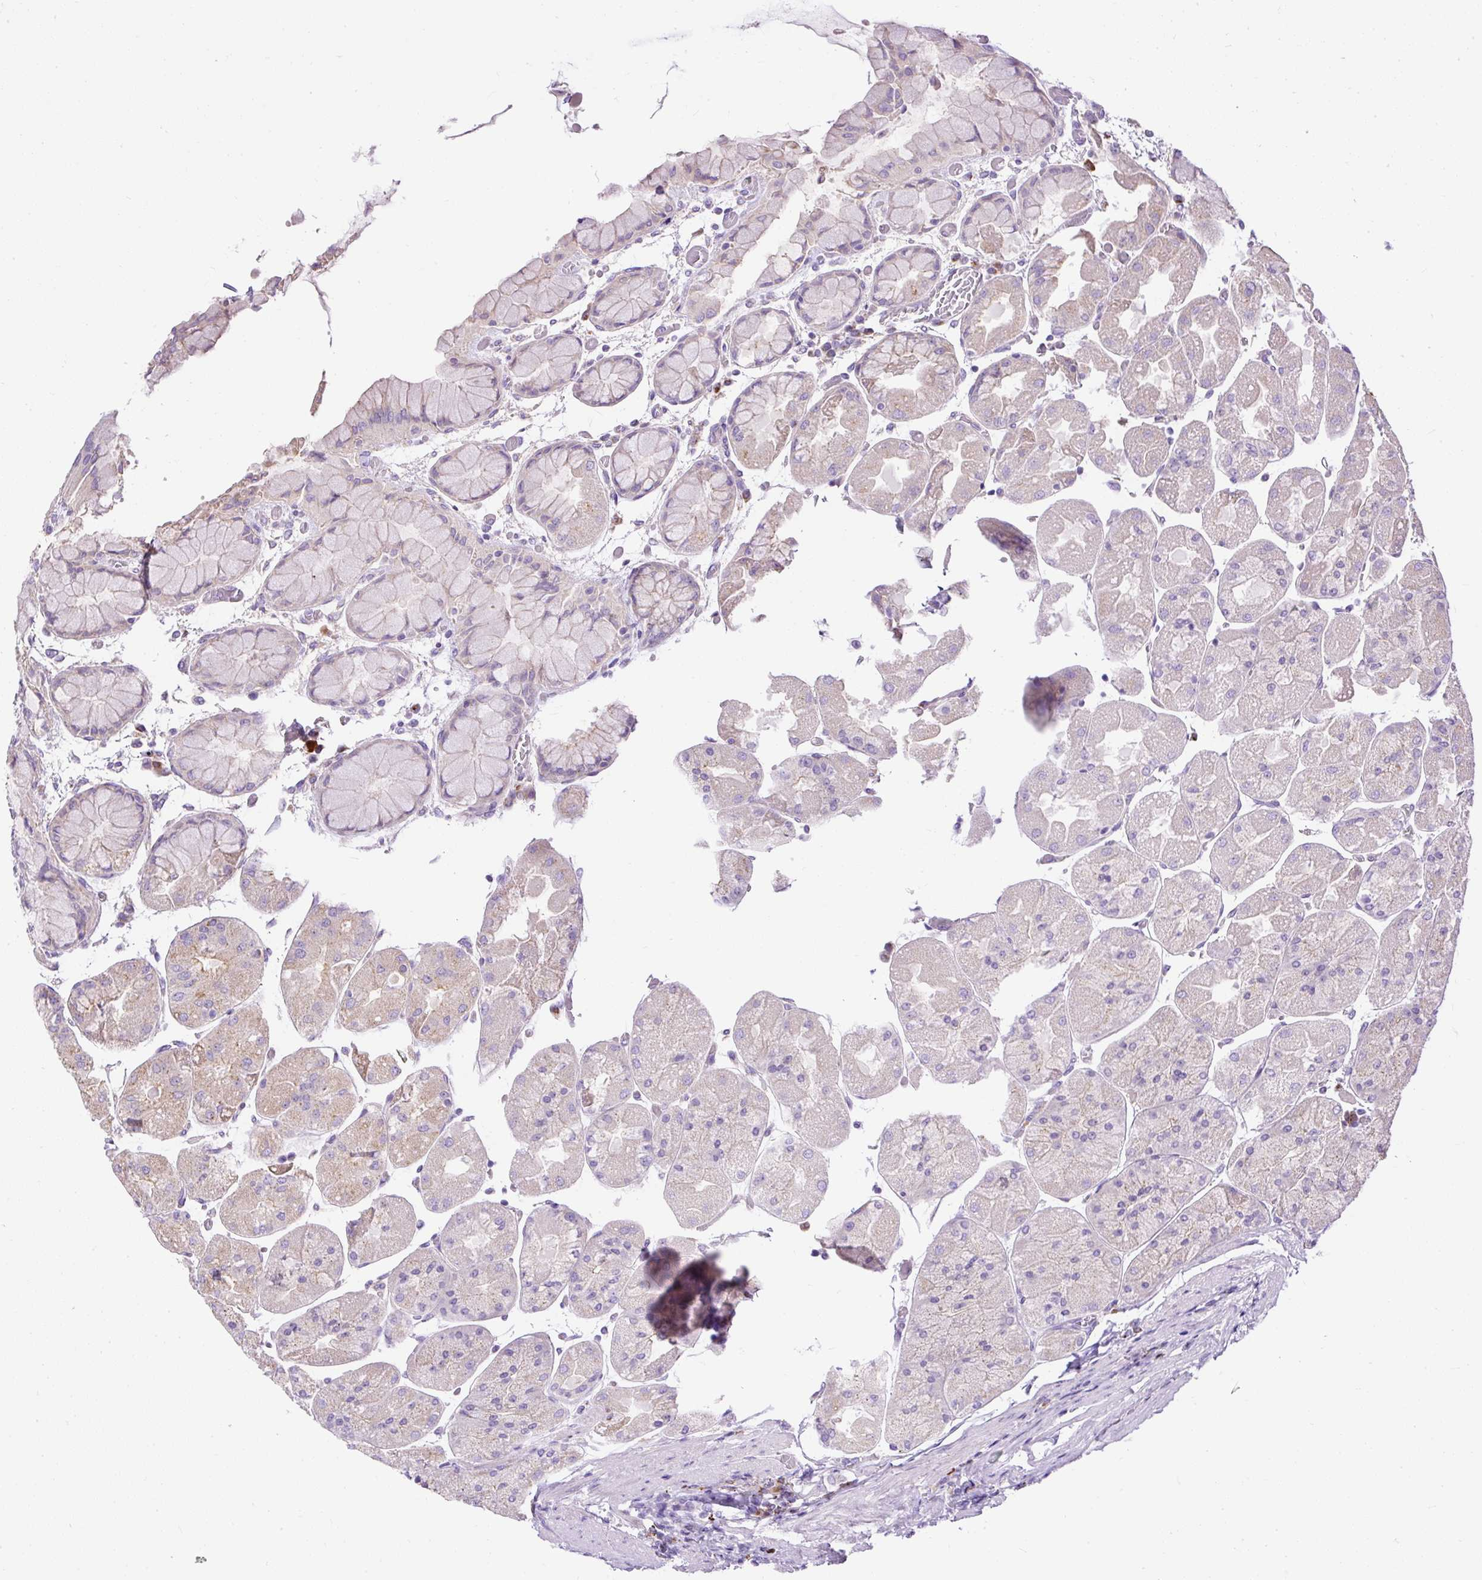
{"staining": {"intensity": "negative", "quantity": "none", "location": "none"}, "tissue": "stomach", "cell_type": "Glandular cells", "image_type": "normal", "snomed": [{"axis": "morphology", "description": "Normal tissue, NOS"}, {"axis": "topography", "description": "Stomach"}], "caption": "Histopathology image shows no significant protein positivity in glandular cells of unremarkable stomach.", "gene": "CFAP47", "patient": {"sex": "female", "age": 61}}